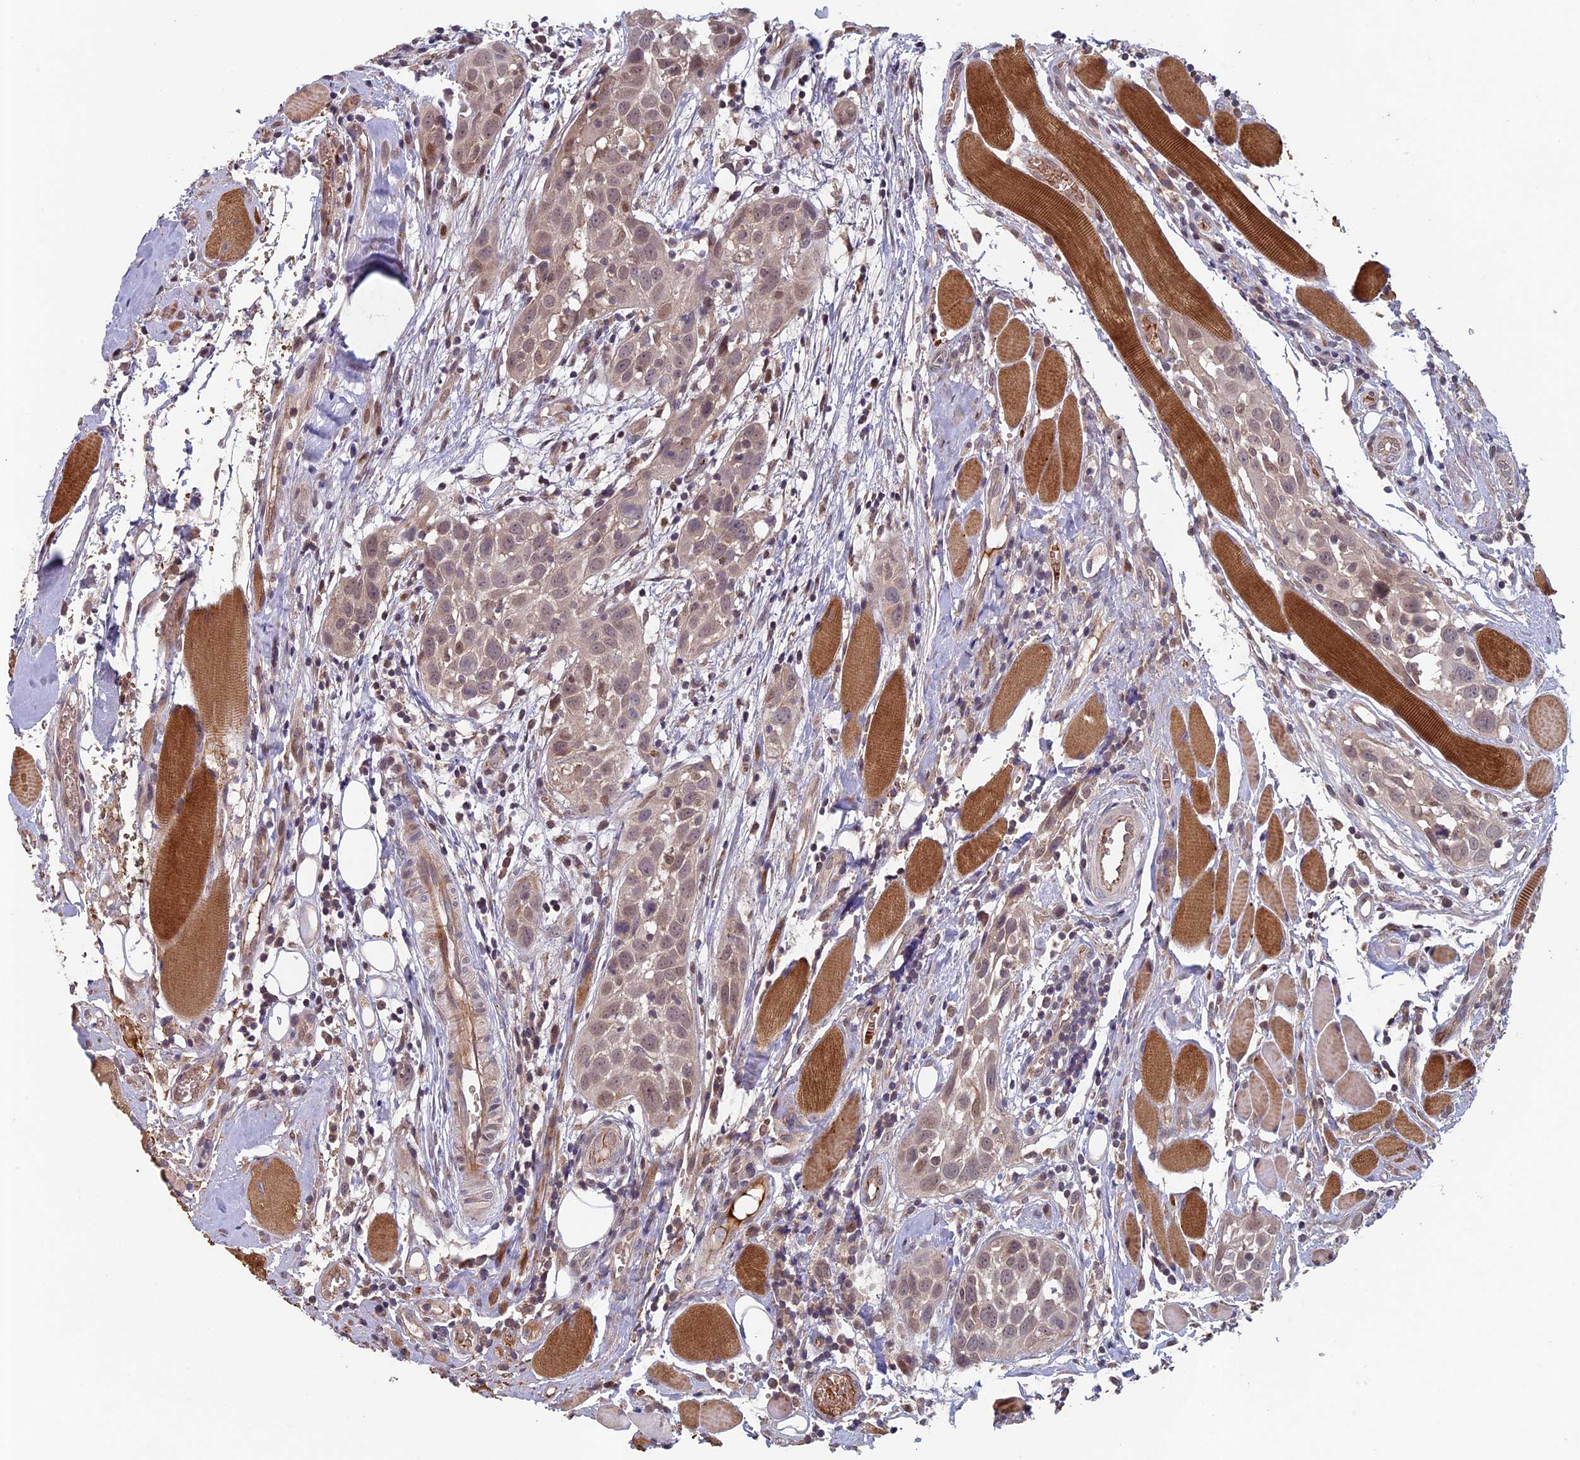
{"staining": {"intensity": "weak", "quantity": "25%-75%", "location": "nuclear"}, "tissue": "head and neck cancer", "cell_type": "Tumor cells", "image_type": "cancer", "snomed": [{"axis": "morphology", "description": "Squamous cell carcinoma, NOS"}, {"axis": "topography", "description": "Oral tissue"}, {"axis": "topography", "description": "Head-Neck"}], "caption": "Protein staining of squamous cell carcinoma (head and neck) tissue displays weak nuclear expression in approximately 25%-75% of tumor cells.", "gene": "RCCD1", "patient": {"sex": "female", "age": 50}}